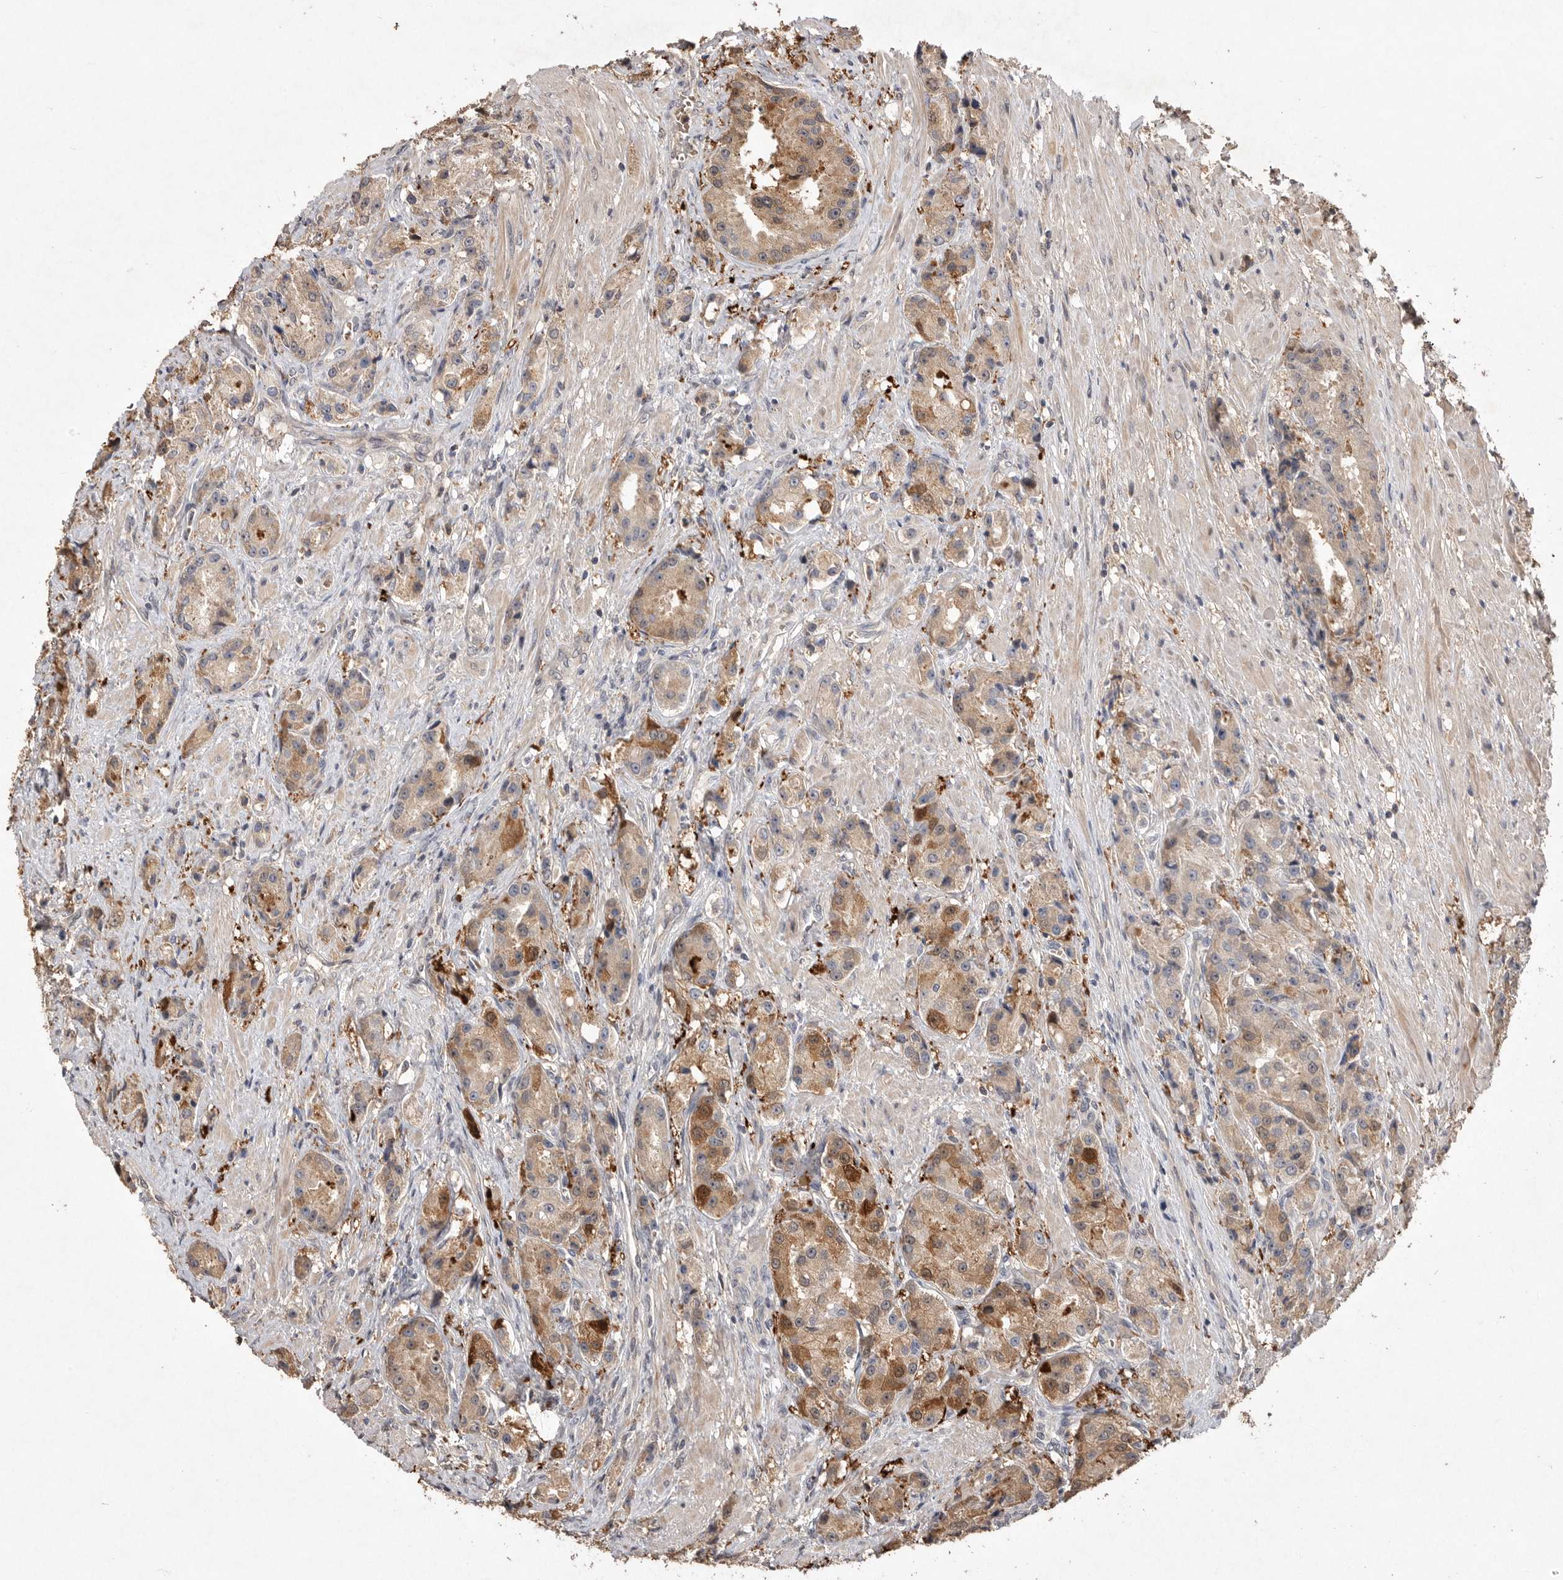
{"staining": {"intensity": "weak", "quantity": ">75%", "location": "cytoplasmic/membranous"}, "tissue": "prostate cancer", "cell_type": "Tumor cells", "image_type": "cancer", "snomed": [{"axis": "morphology", "description": "Adenocarcinoma, High grade"}, {"axis": "topography", "description": "Prostate"}], "caption": "An image of human prostate adenocarcinoma (high-grade) stained for a protein exhibits weak cytoplasmic/membranous brown staining in tumor cells. The staining is performed using DAB brown chromogen to label protein expression. The nuclei are counter-stained blue using hematoxylin.", "gene": "VN1R4", "patient": {"sex": "male", "age": 60}}